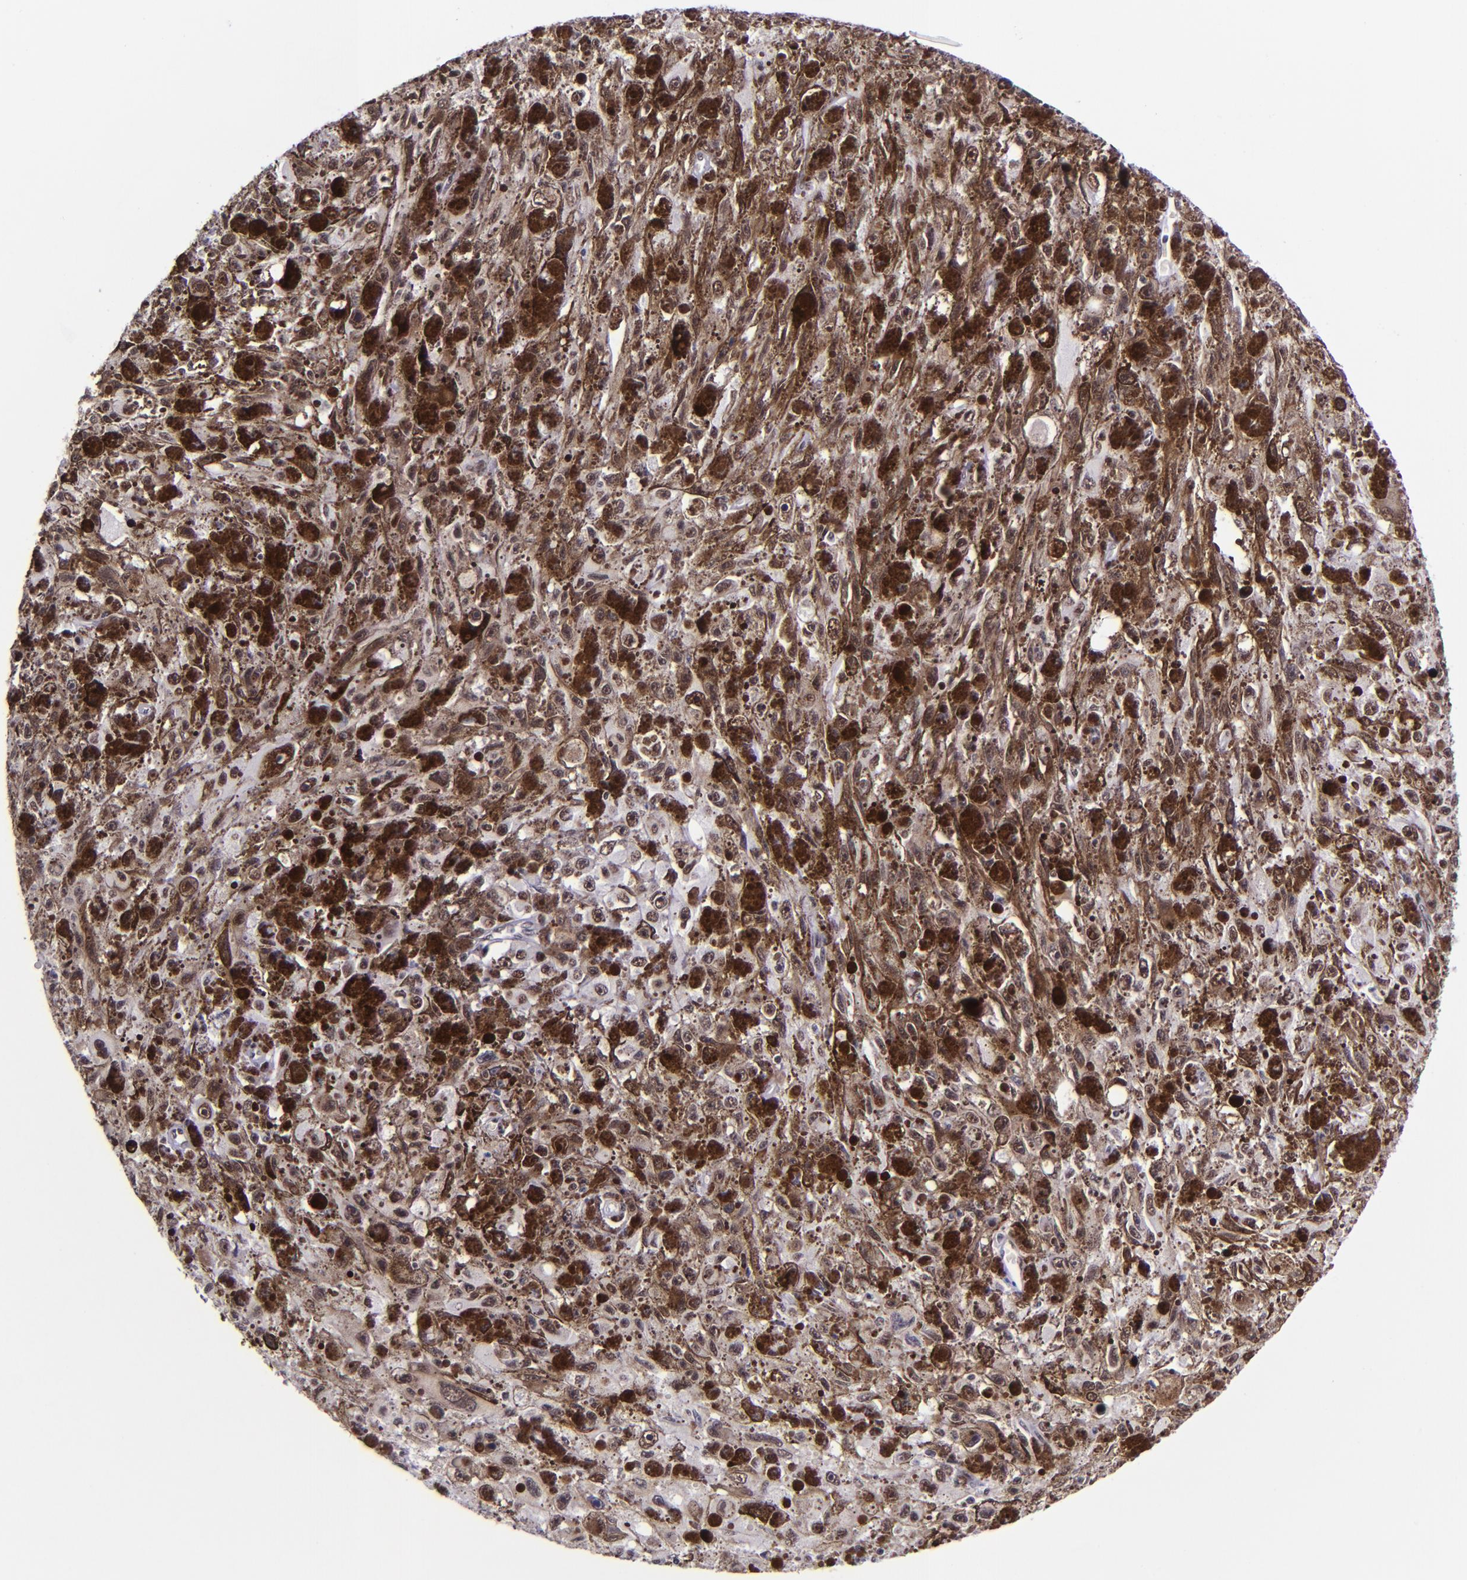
{"staining": {"intensity": "moderate", "quantity": "25%-75%", "location": "nuclear"}, "tissue": "melanoma", "cell_type": "Tumor cells", "image_type": "cancer", "snomed": [{"axis": "morphology", "description": "Malignant melanoma, NOS"}, {"axis": "topography", "description": "Skin"}], "caption": "A photomicrograph of human melanoma stained for a protein shows moderate nuclear brown staining in tumor cells.", "gene": "GPKOW", "patient": {"sex": "female", "age": 104}}